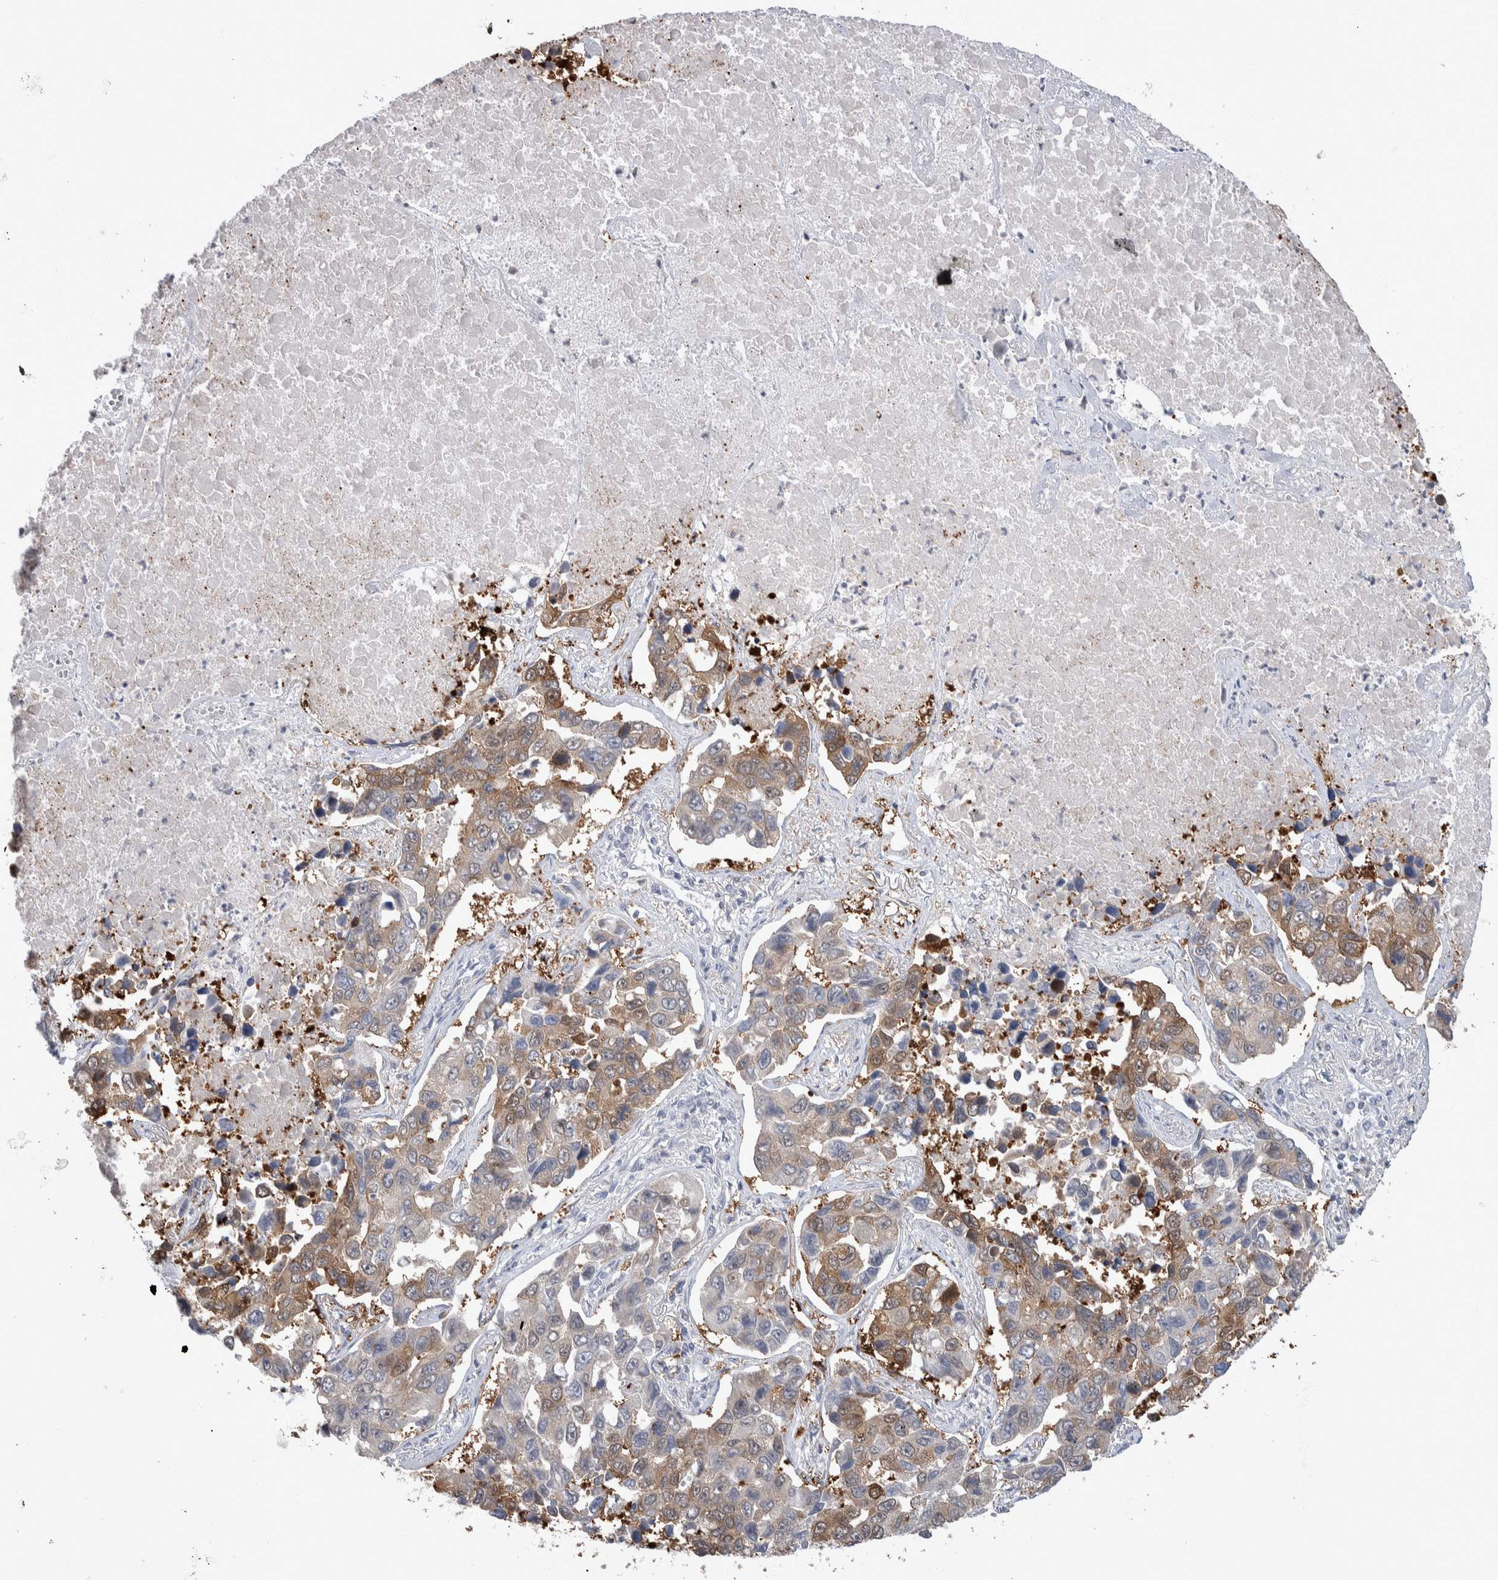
{"staining": {"intensity": "moderate", "quantity": "25%-75%", "location": "cytoplasmic/membranous"}, "tissue": "lung cancer", "cell_type": "Tumor cells", "image_type": "cancer", "snomed": [{"axis": "morphology", "description": "Adenocarcinoma, NOS"}, {"axis": "topography", "description": "Lung"}], "caption": "Lung adenocarcinoma stained with DAB (3,3'-diaminobenzidine) IHC exhibits medium levels of moderate cytoplasmic/membranous staining in approximately 25%-75% of tumor cells. (DAB (3,3'-diaminobenzidine) IHC with brightfield microscopy, high magnification).", "gene": "HTATIP2", "patient": {"sex": "male", "age": 64}}